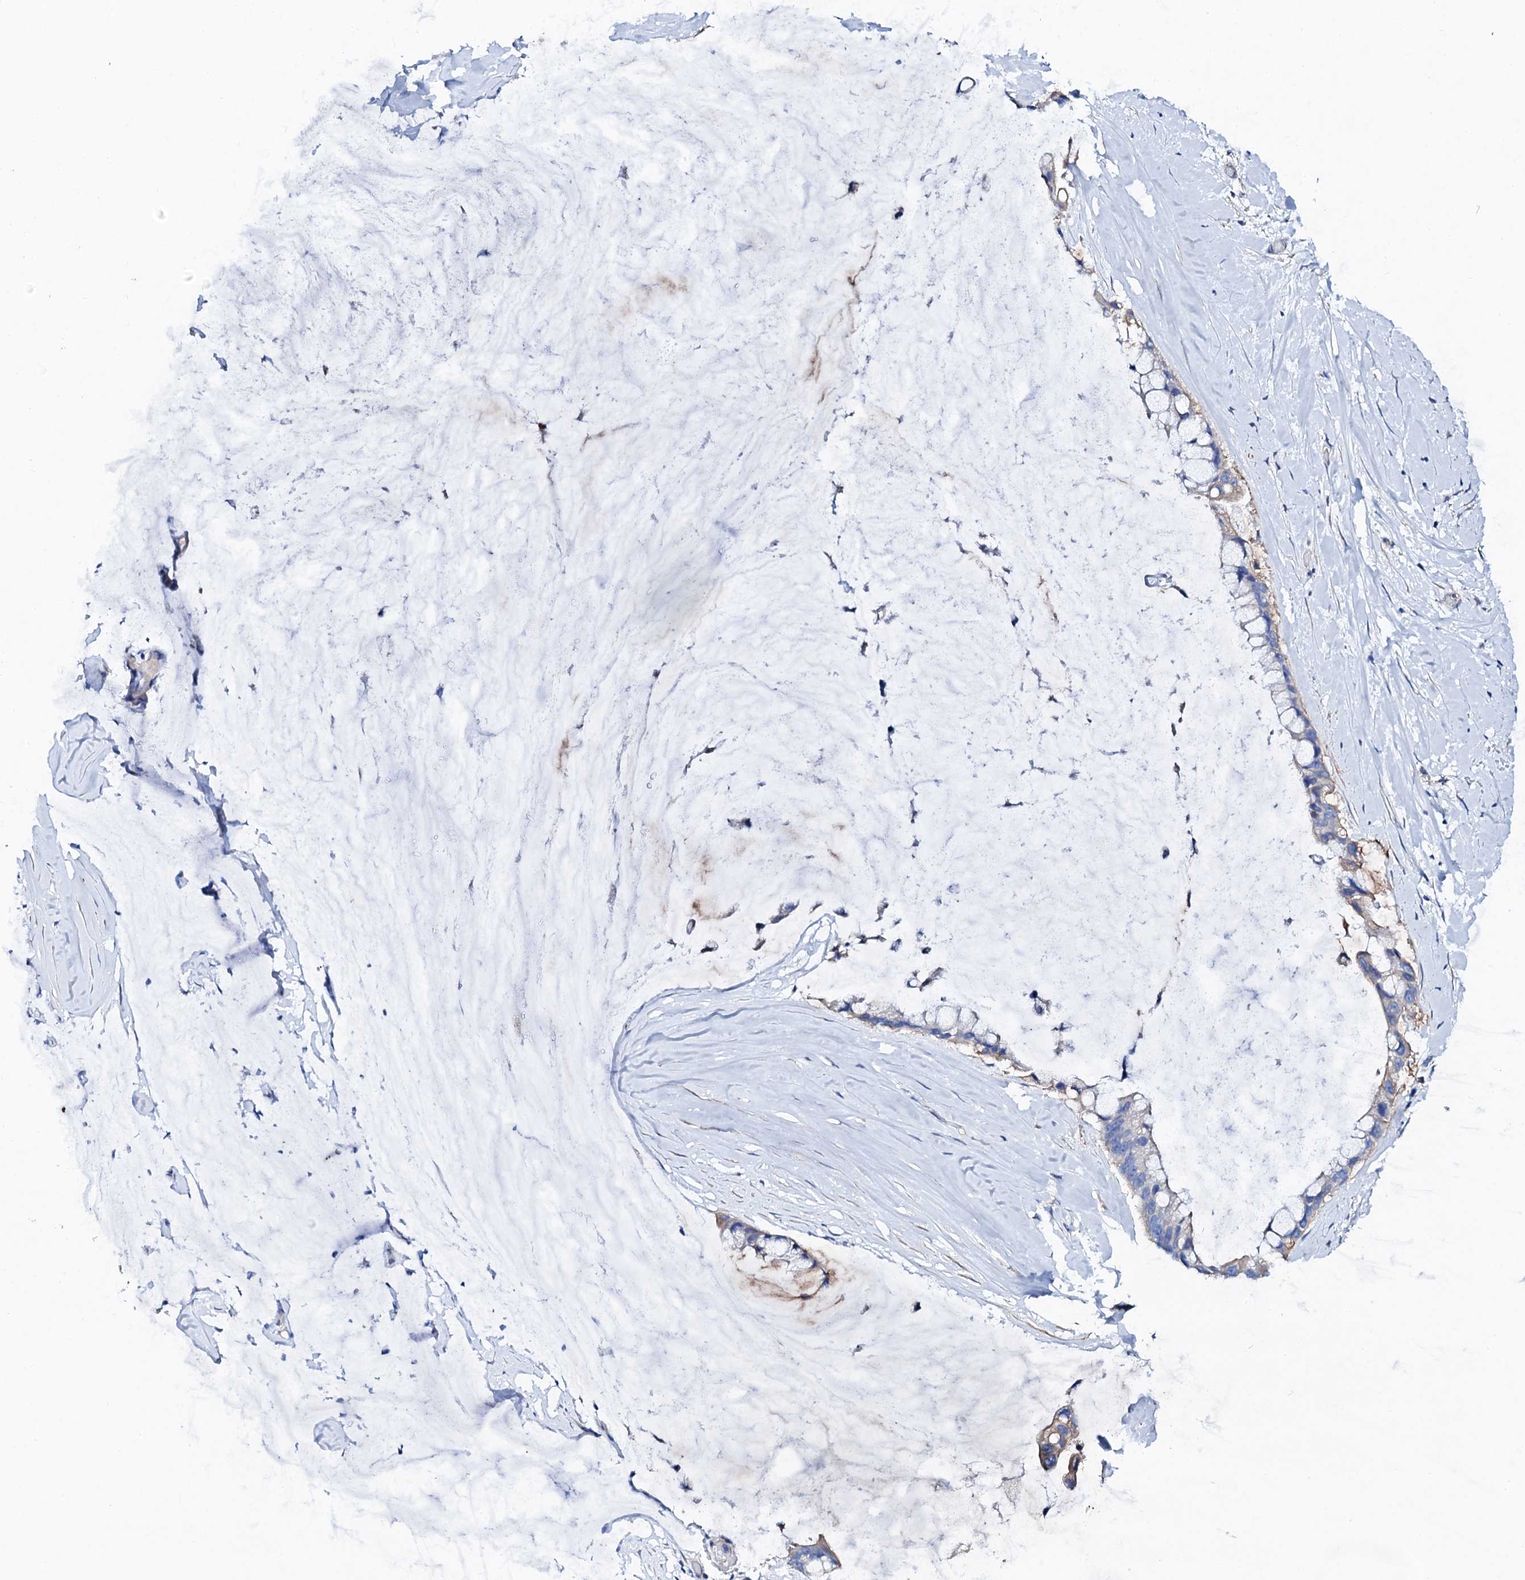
{"staining": {"intensity": "negative", "quantity": "none", "location": "none"}, "tissue": "ovarian cancer", "cell_type": "Tumor cells", "image_type": "cancer", "snomed": [{"axis": "morphology", "description": "Cystadenocarcinoma, mucinous, NOS"}, {"axis": "topography", "description": "Ovary"}], "caption": "Mucinous cystadenocarcinoma (ovarian) was stained to show a protein in brown. There is no significant positivity in tumor cells.", "gene": "KLHL32", "patient": {"sex": "female", "age": 39}}